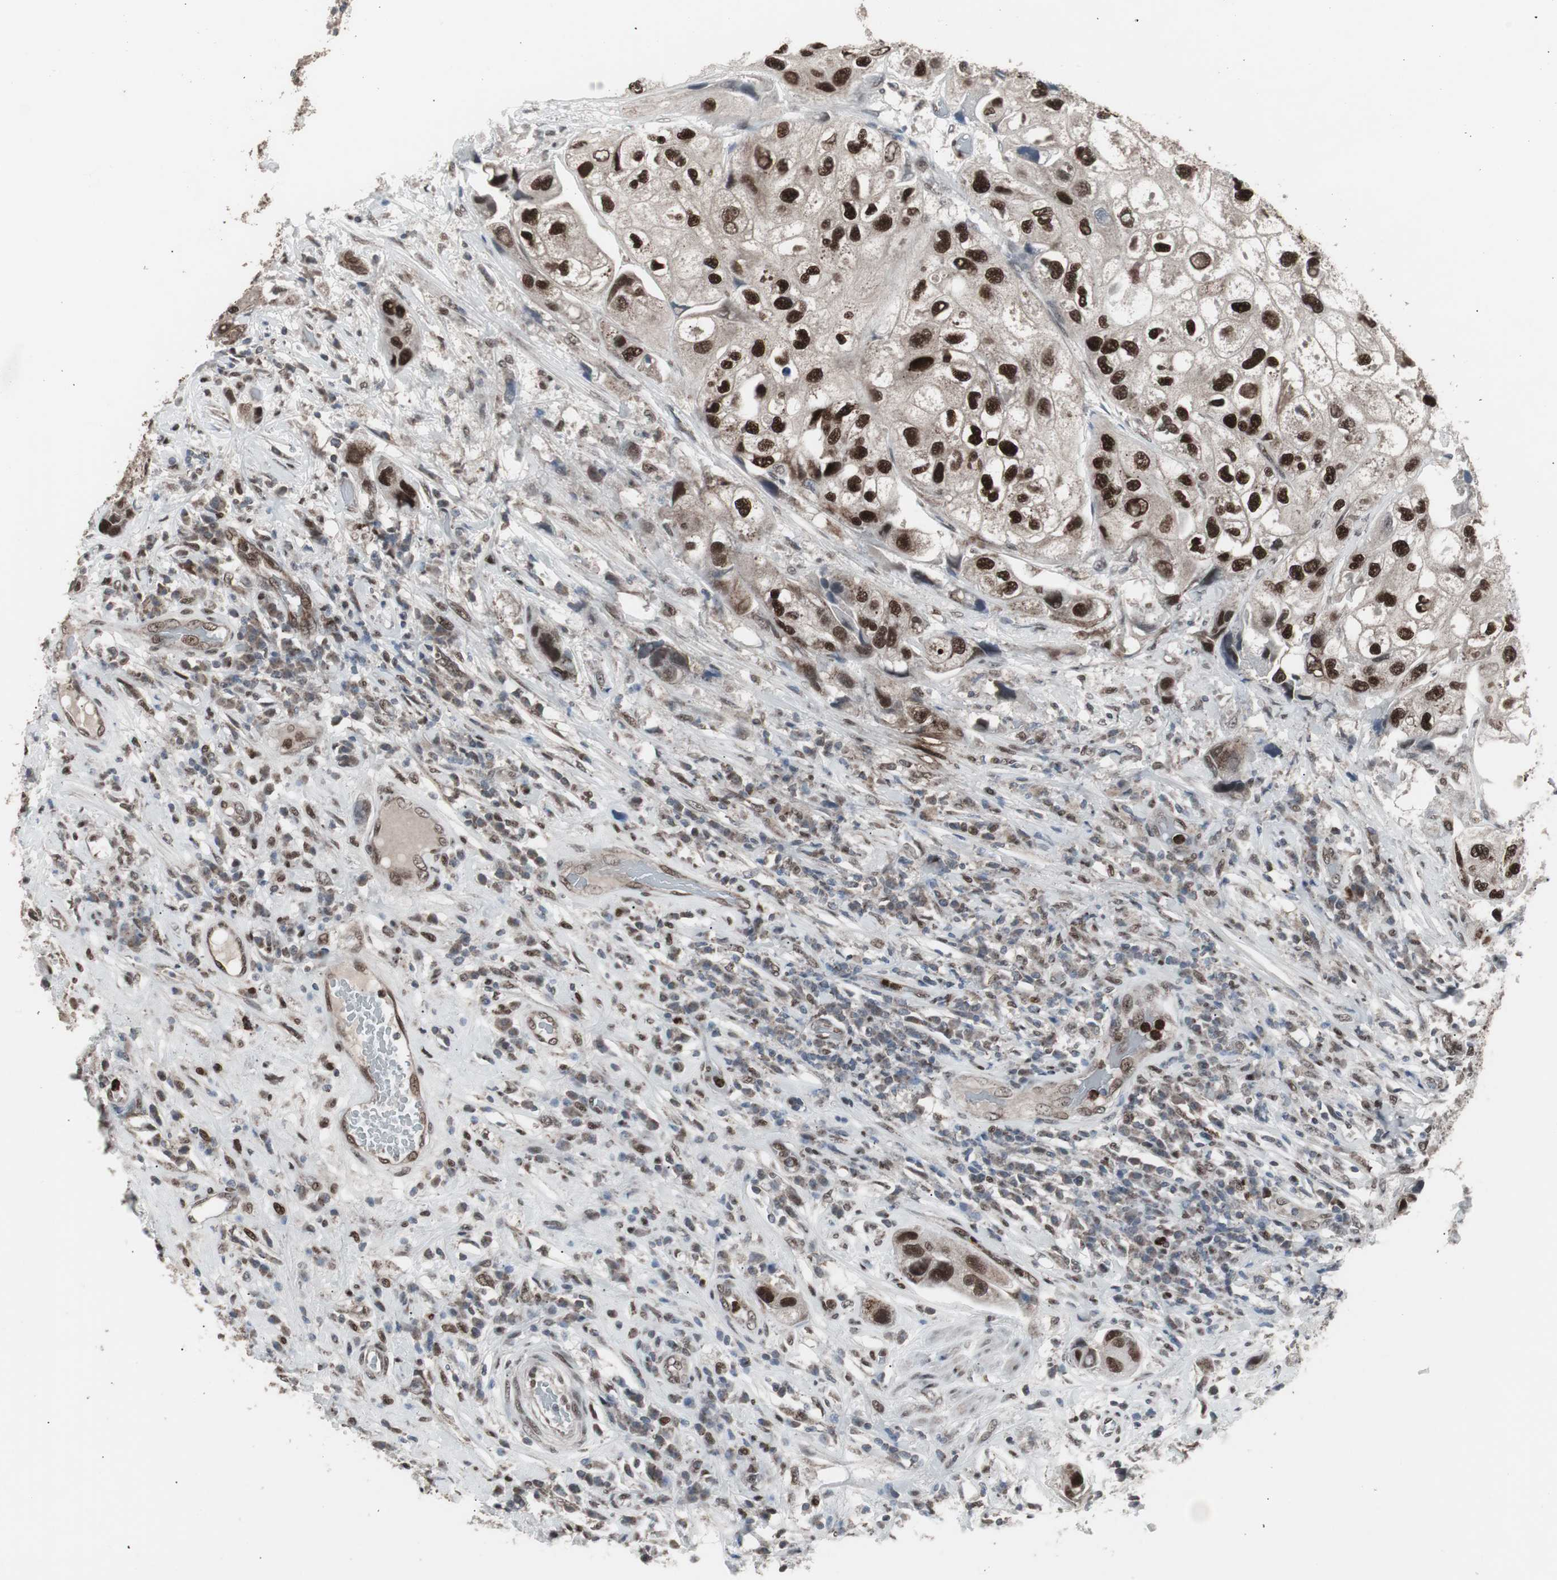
{"staining": {"intensity": "strong", "quantity": ">75%", "location": "nuclear"}, "tissue": "urothelial cancer", "cell_type": "Tumor cells", "image_type": "cancer", "snomed": [{"axis": "morphology", "description": "Urothelial carcinoma, High grade"}, {"axis": "topography", "description": "Urinary bladder"}], "caption": "Immunohistochemistry (IHC) image of neoplastic tissue: human urothelial cancer stained using immunohistochemistry (IHC) shows high levels of strong protein expression localized specifically in the nuclear of tumor cells, appearing as a nuclear brown color.", "gene": "RXRA", "patient": {"sex": "female", "age": 64}}